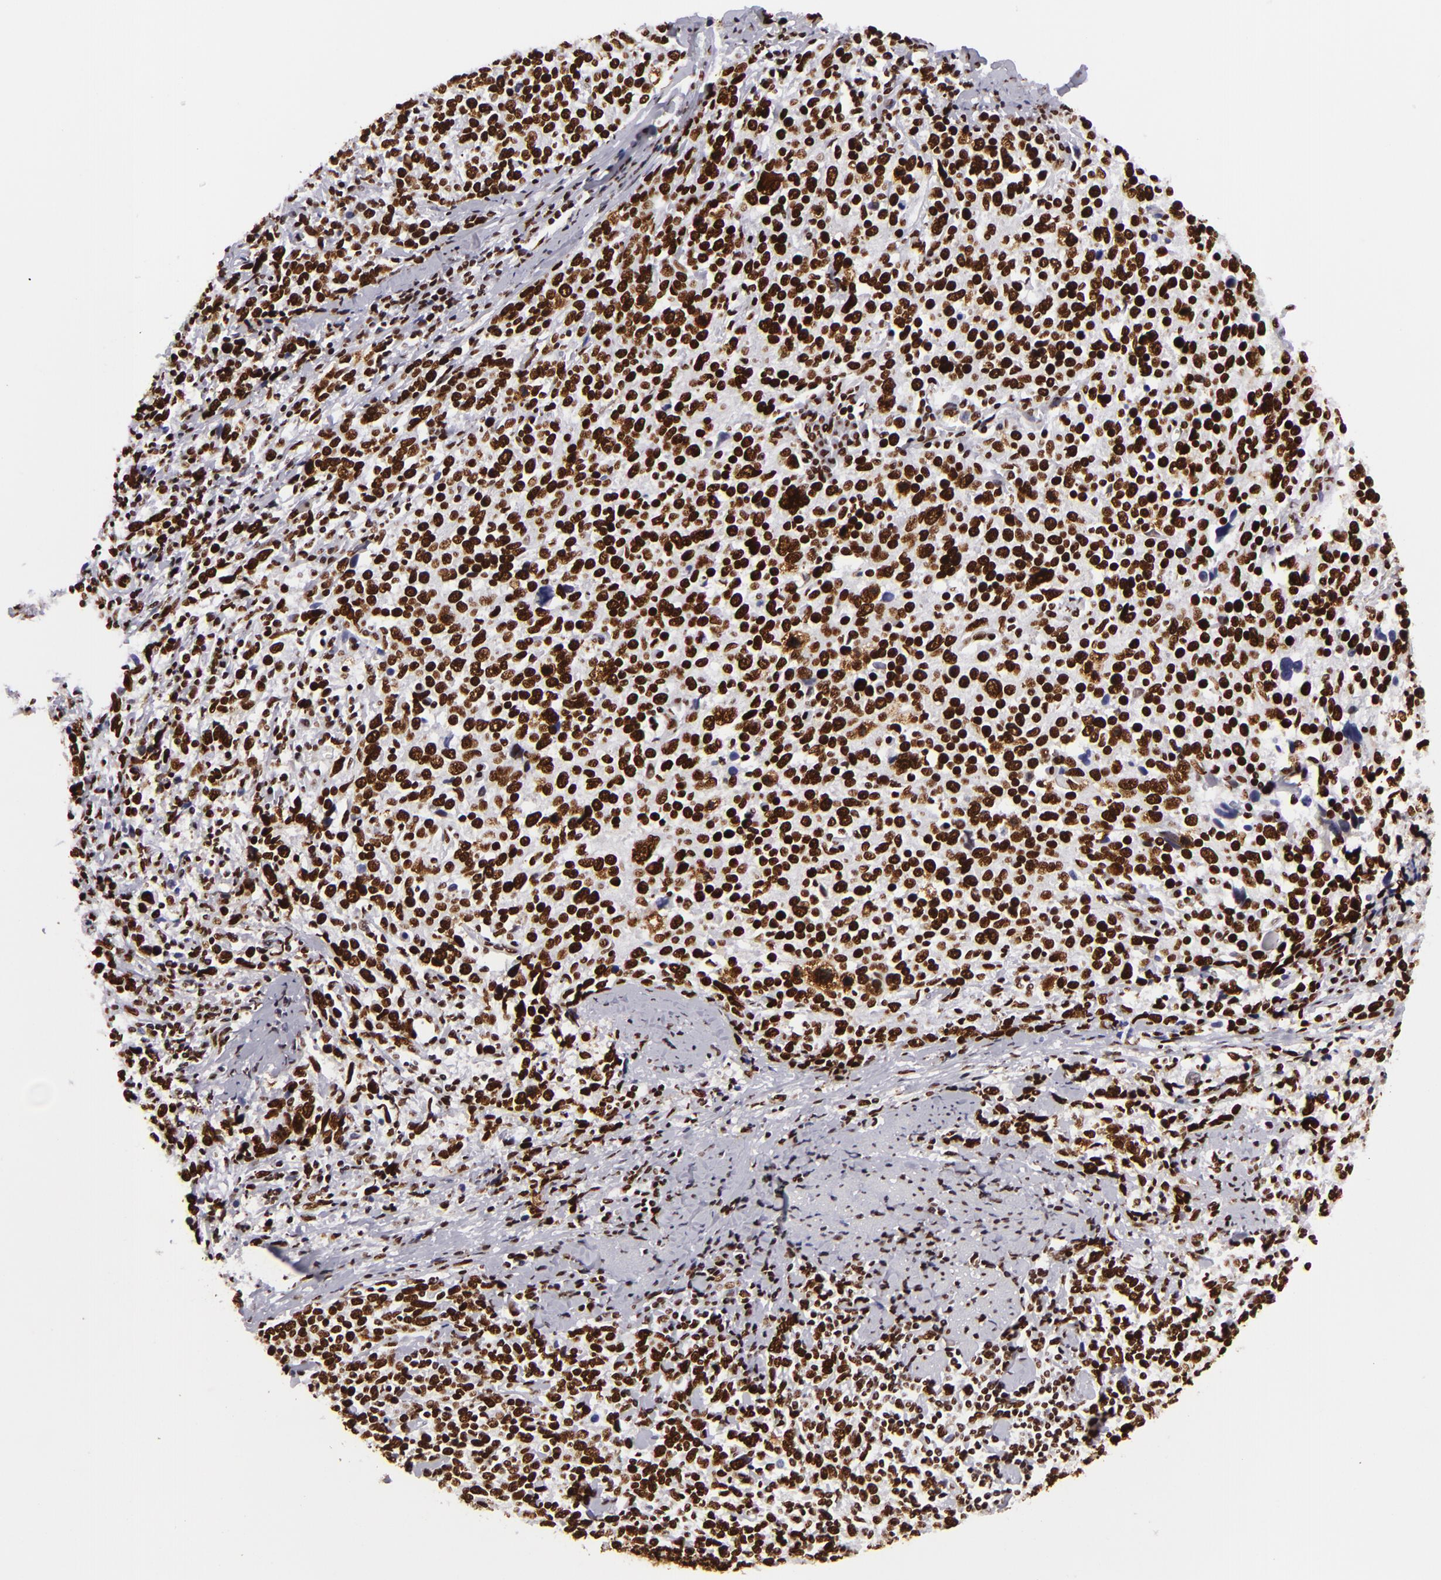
{"staining": {"intensity": "strong", "quantity": ">75%", "location": "nuclear"}, "tissue": "cervical cancer", "cell_type": "Tumor cells", "image_type": "cancer", "snomed": [{"axis": "morphology", "description": "Squamous cell carcinoma, NOS"}, {"axis": "topography", "description": "Cervix"}], "caption": "A brown stain shows strong nuclear staining of a protein in human cervical cancer tumor cells. (DAB (3,3'-diaminobenzidine) IHC with brightfield microscopy, high magnification).", "gene": "SAFB", "patient": {"sex": "female", "age": 41}}